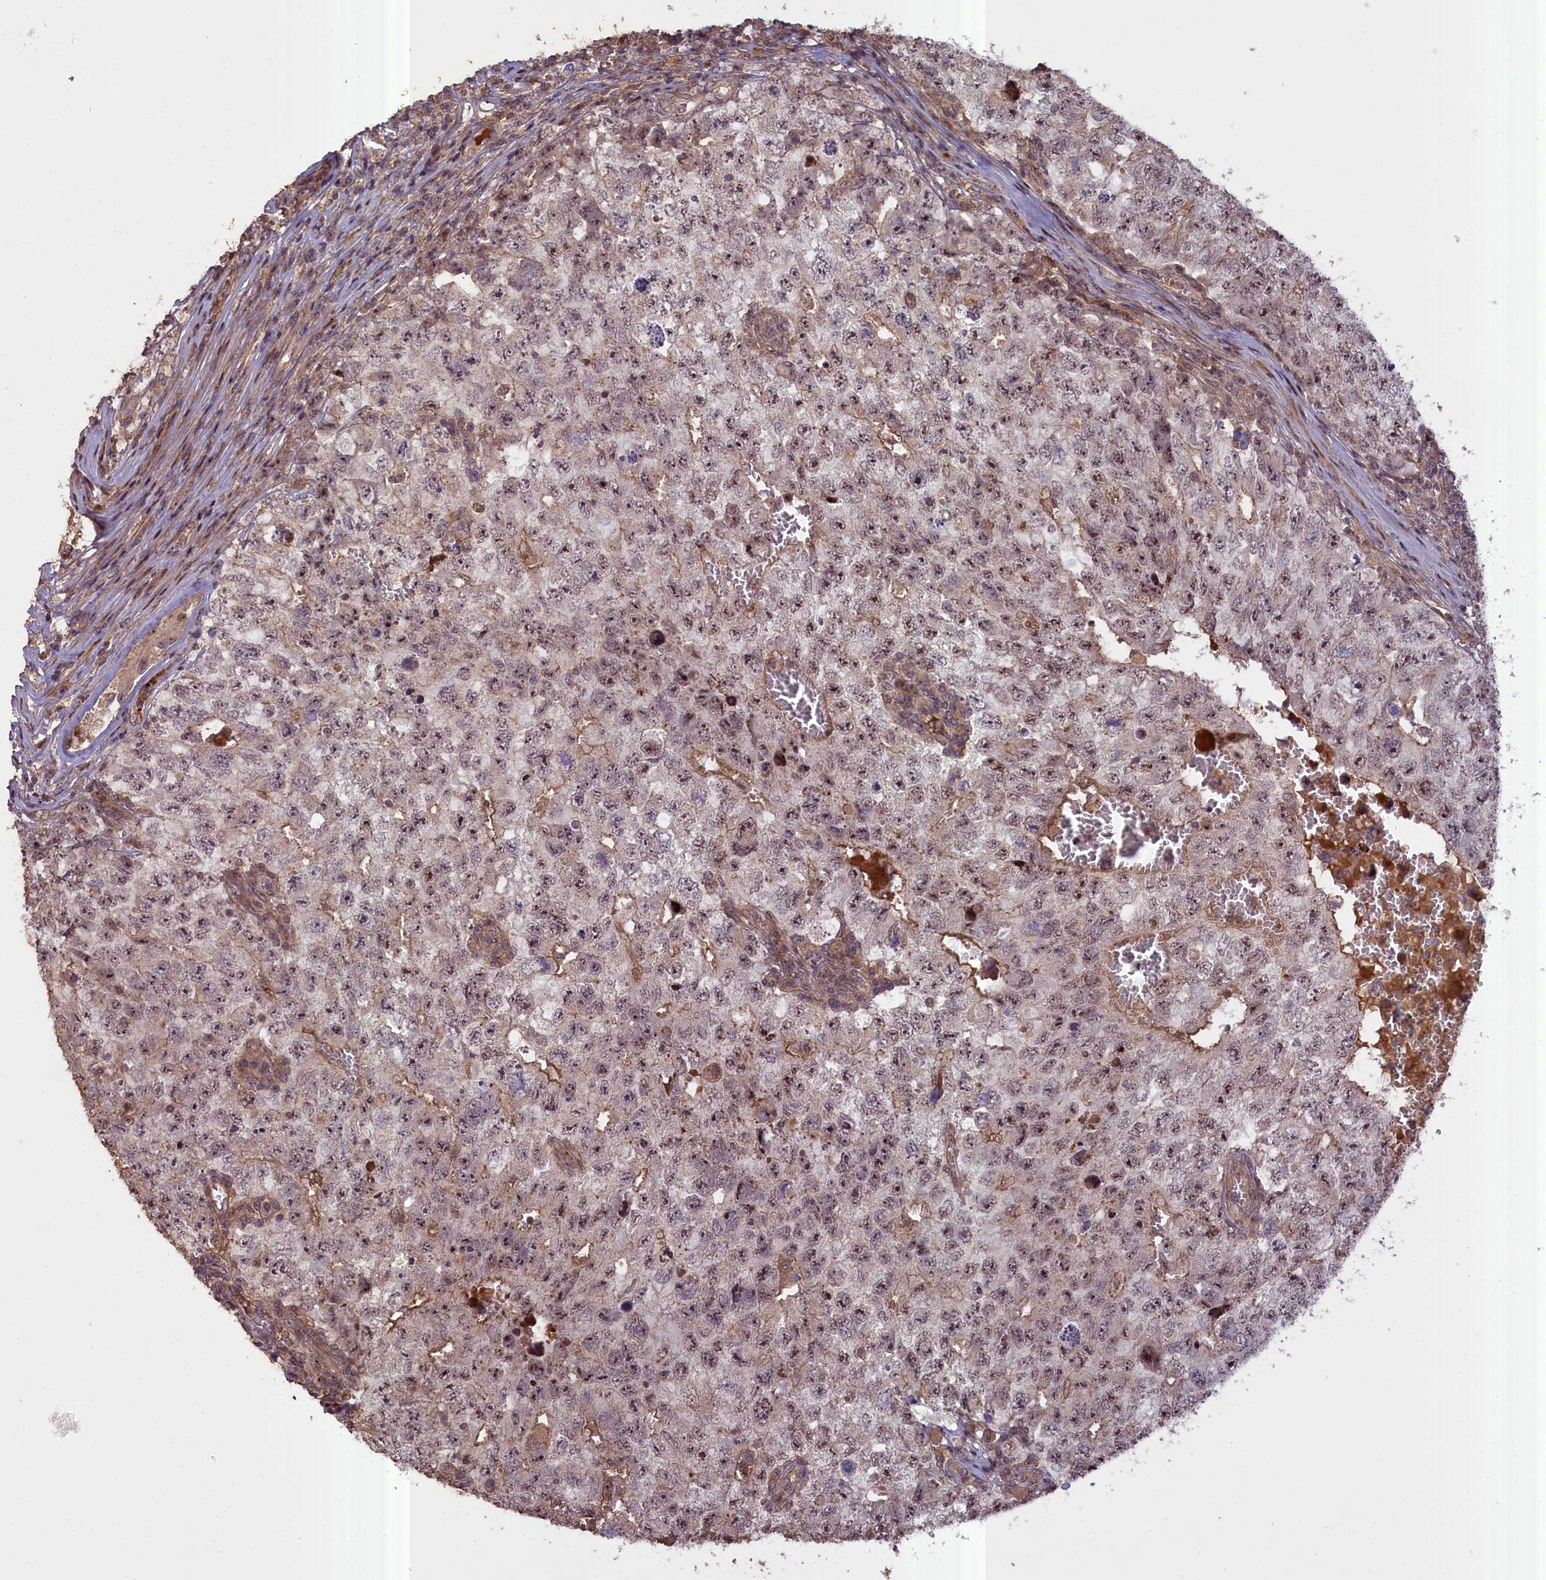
{"staining": {"intensity": "moderate", "quantity": ">75%", "location": "nuclear"}, "tissue": "testis cancer", "cell_type": "Tumor cells", "image_type": "cancer", "snomed": [{"axis": "morphology", "description": "Carcinoma, Embryonal, NOS"}, {"axis": "topography", "description": "Testis"}], "caption": "High-power microscopy captured an IHC histopathology image of testis cancer (embryonal carcinoma), revealing moderate nuclear expression in approximately >75% of tumor cells.", "gene": "FUZ", "patient": {"sex": "male", "age": 17}}